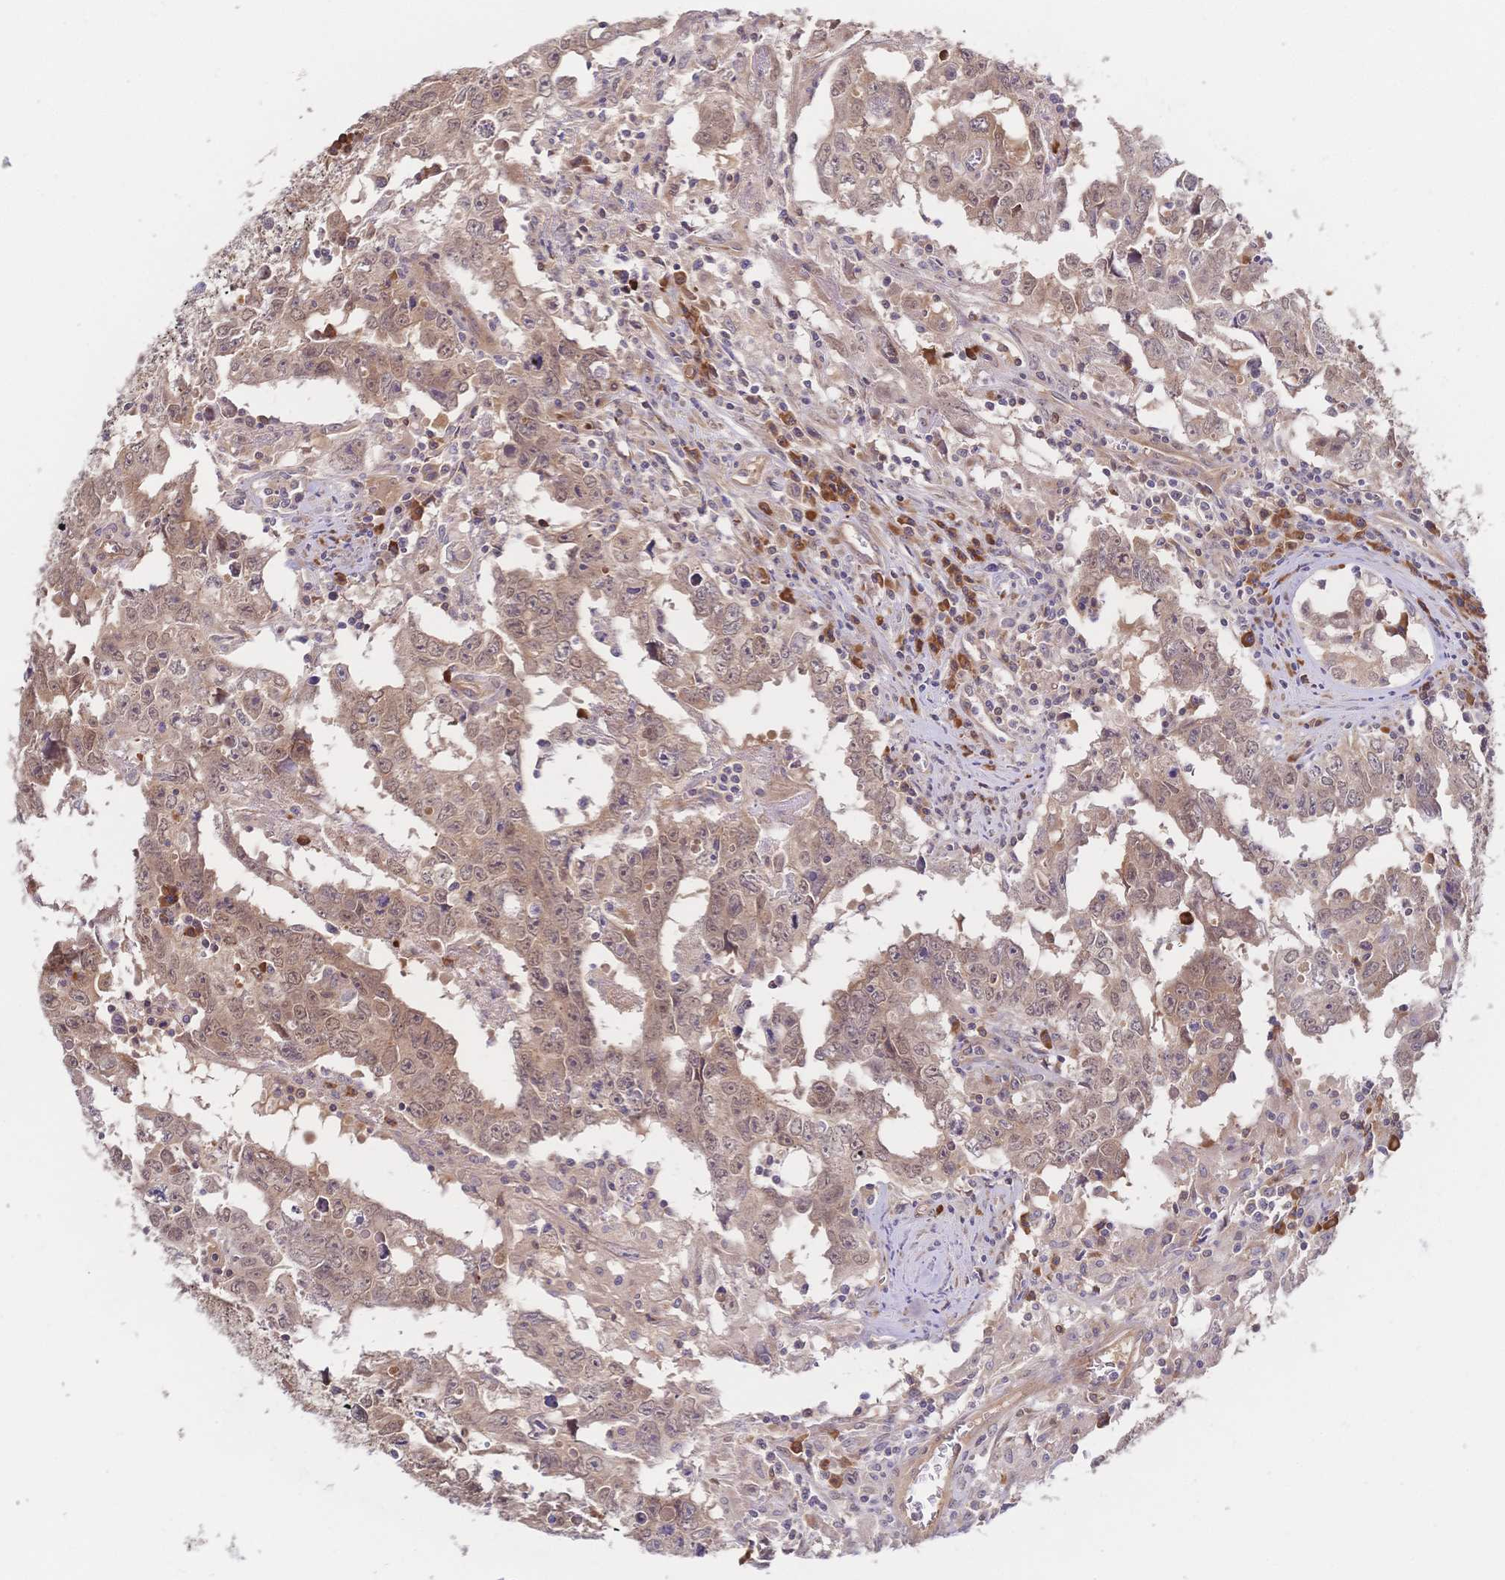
{"staining": {"intensity": "moderate", "quantity": ">75%", "location": "cytoplasmic/membranous,nuclear"}, "tissue": "testis cancer", "cell_type": "Tumor cells", "image_type": "cancer", "snomed": [{"axis": "morphology", "description": "Carcinoma, Embryonal, NOS"}, {"axis": "topography", "description": "Testis"}], "caption": "An image of human embryonal carcinoma (testis) stained for a protein demonstrates moderate cytoplasmic/membranous and nuclear brown staining in tumor cells. Using DAB (brown) and hematoxylin (blue) stains, captured at high magnification using brightfield microscopy.", "gene": "LMO4", "patient": {"sex": "male", "age": 22}}